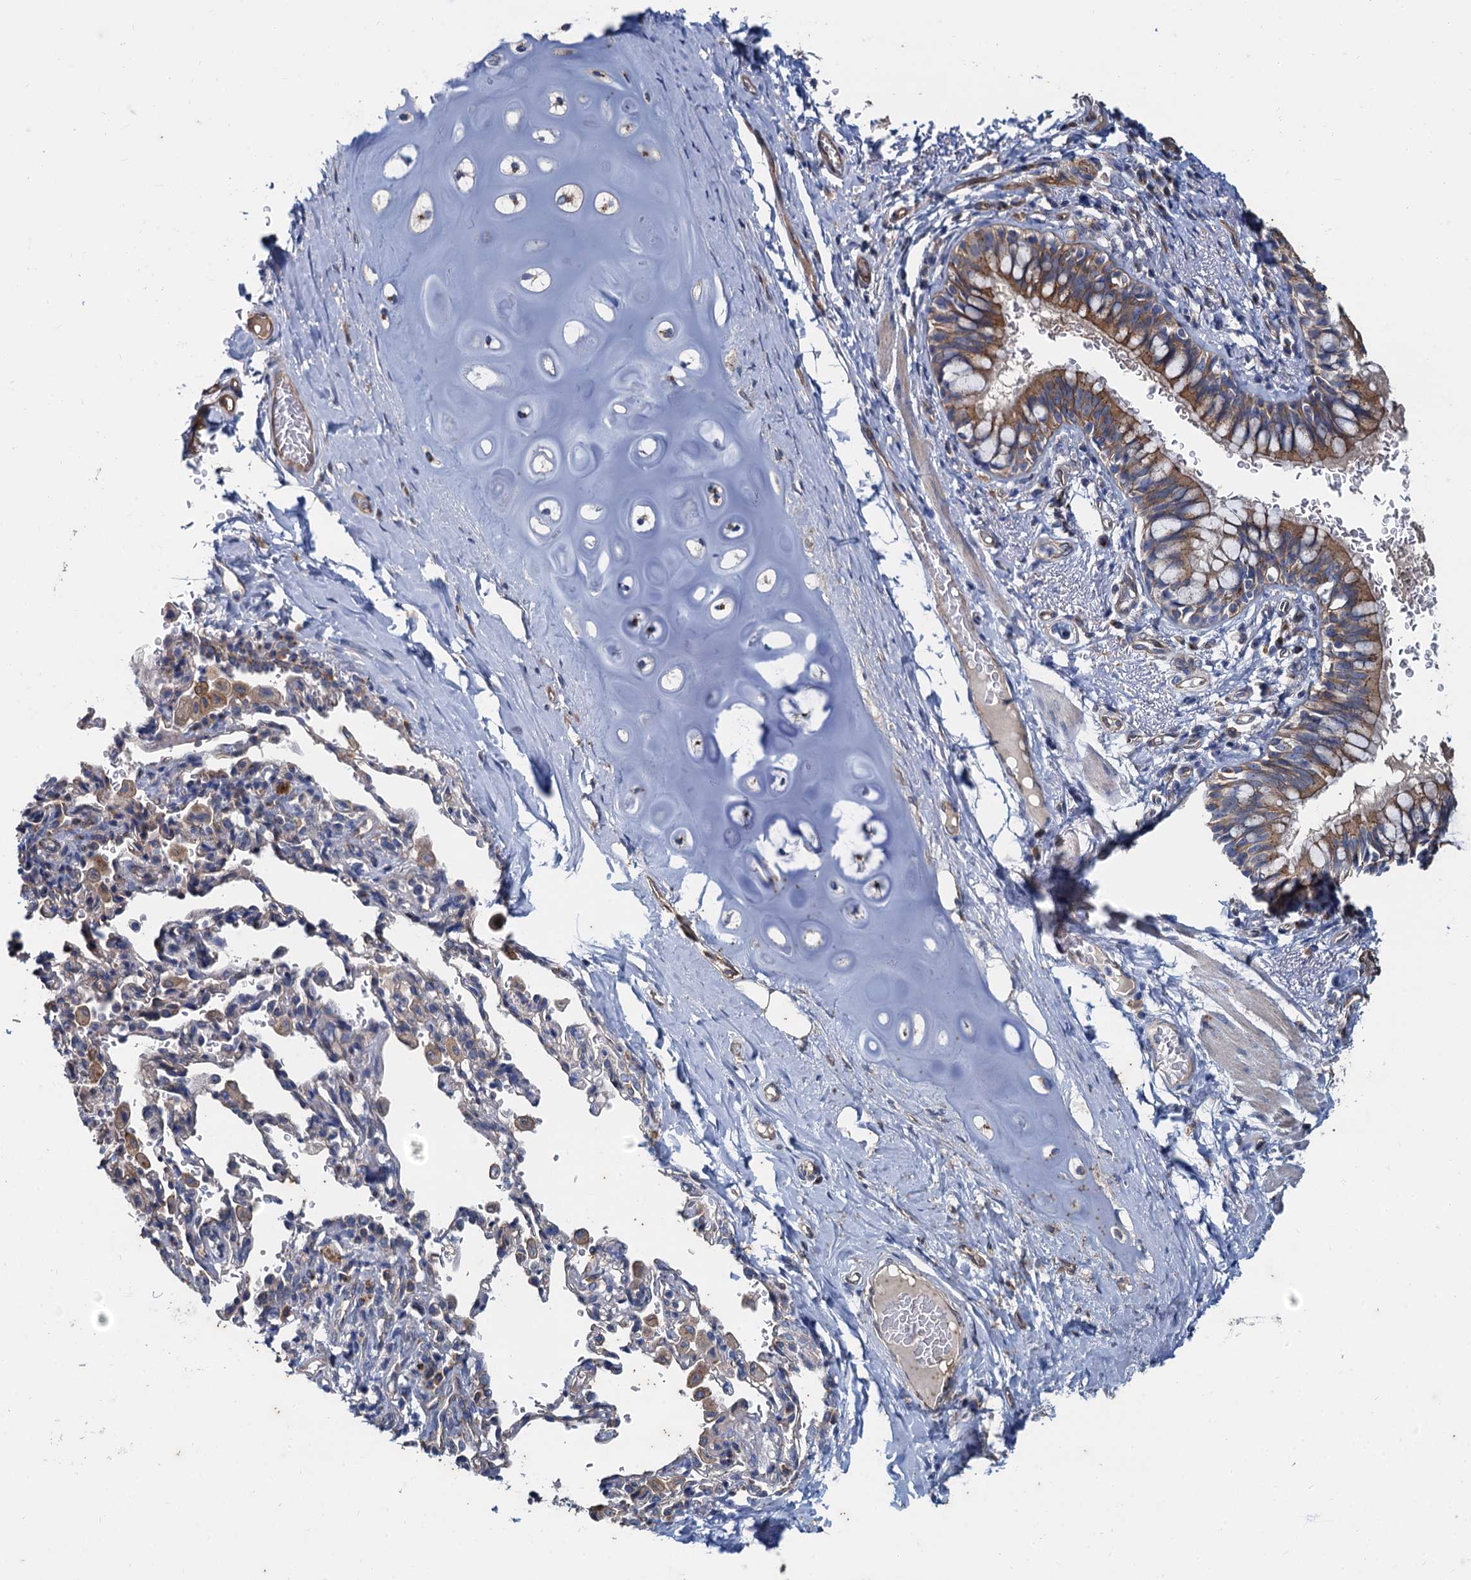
{"staining": {"intensity": "moderate", "quantity": ">75%", "location": "cytoplasmic/membranous"}, "tissue": "bronchus", "cell_type": "Respiratory epithelial cells", "image_type": "normal", "snomed": [{"axis": "morphology", "description": "Normal tissue, NOS"}, {"axis": "topography", "description": "Cartilage tissue"}, {"axis": "topography", "description": "Bronchus"}], "caption": "High-magnification brightfield microscopy of unremarkable bronchus stained with DAB (3,3'-diaminobenzidine) (brown) and counterstained with hematoxylin (blue). respiratory epithelial cells exhibit moderate cytoplasmic/membranous staining is appreciated in about>75% of cells.", "gene": "NGRN", "patient": {"sex": "female", "age": 36}}